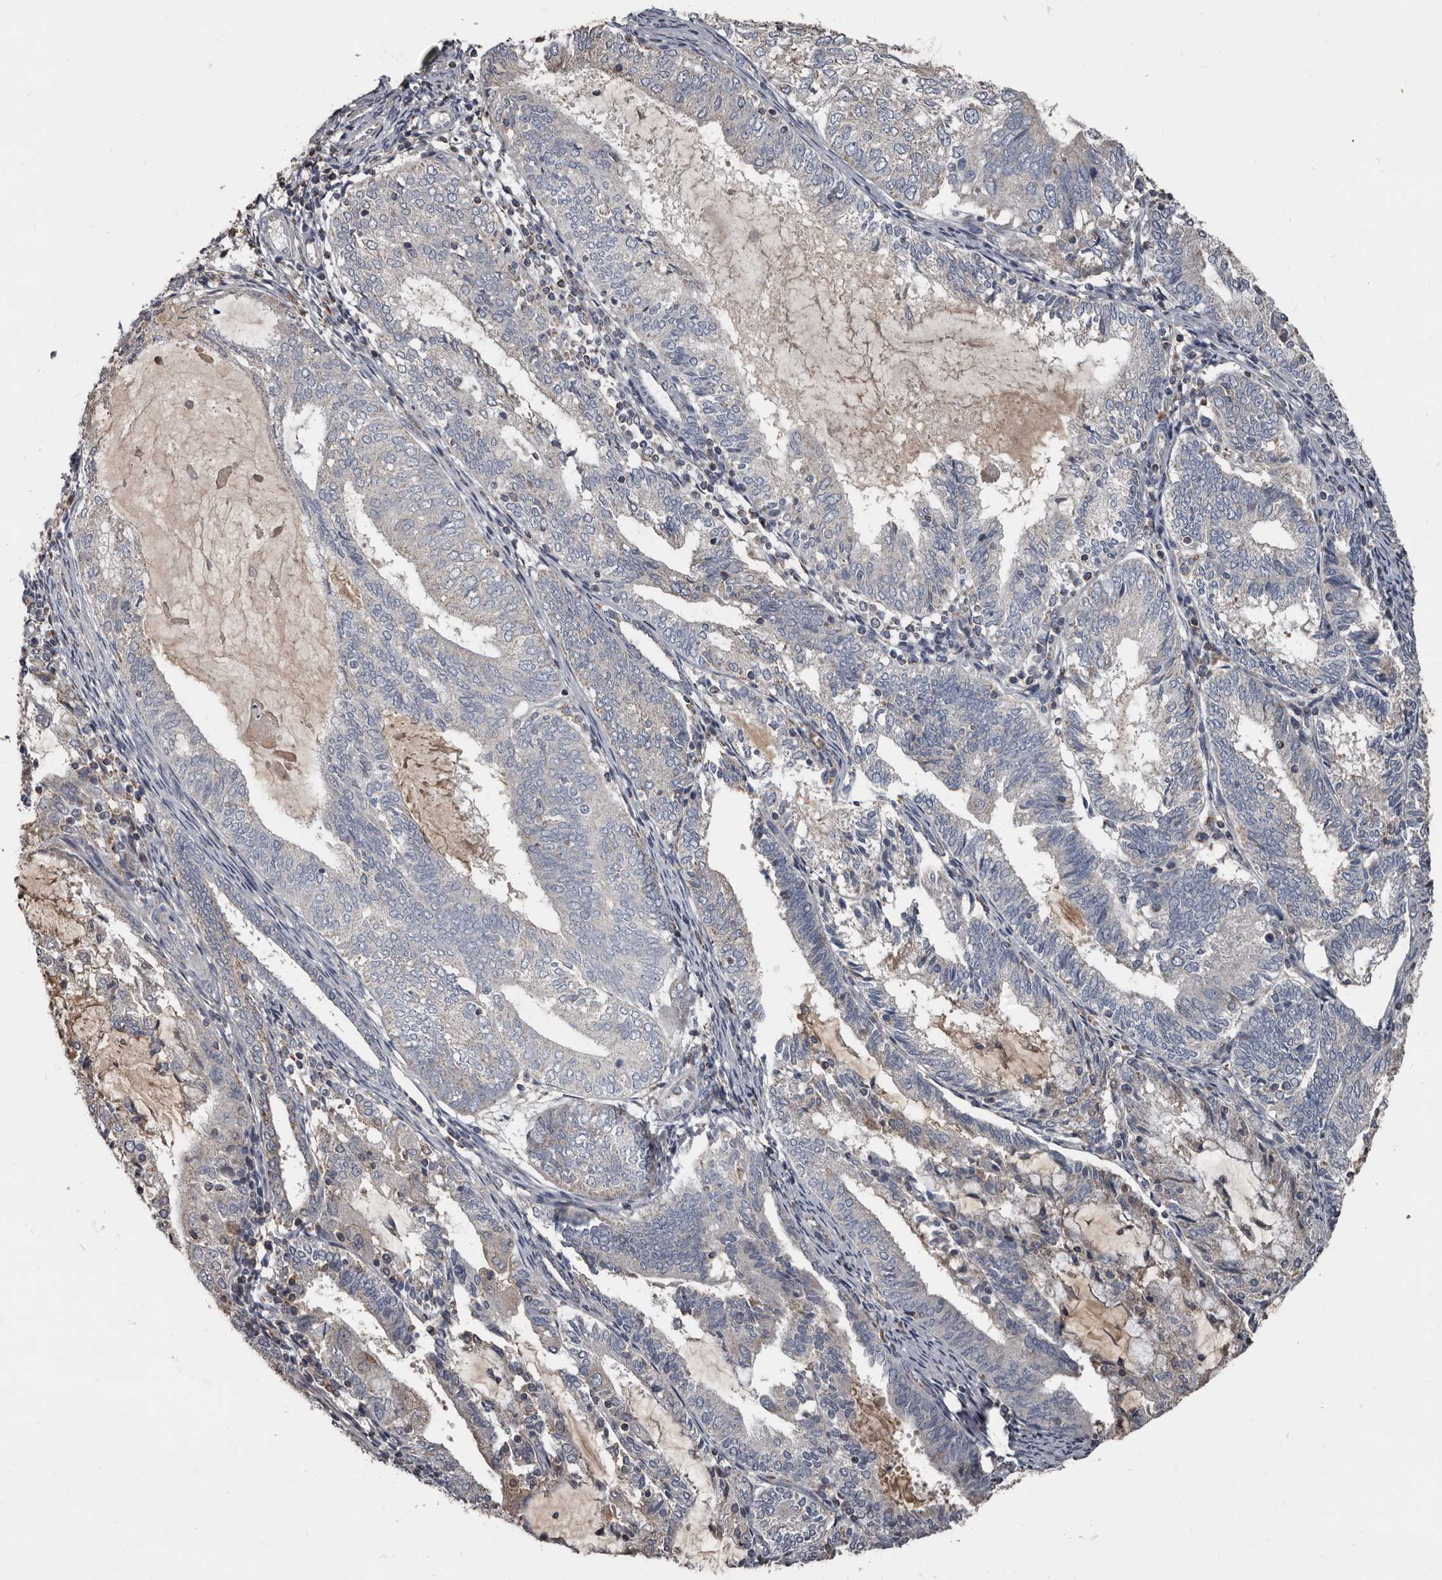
{"staining": {"intensity": "weak", "quantity": "<25%", "location": "cytoplasmic/membranous"}, "tissue": "endometrial cancer", "cell_type": "Tumor cells", "image_type": "cancer", "snomed": [{"axis": "morphology", "description": "Adenocarcinoma, NOS"}, {"axis": "topography", "description": "Endometrium"}], "caption": "Human endometrial cancer stained for a protein using immunohistochemistry displays no staining in tumor cells.", "gene": "GREB1", "patient": {"sex": "female", "age": 81}}